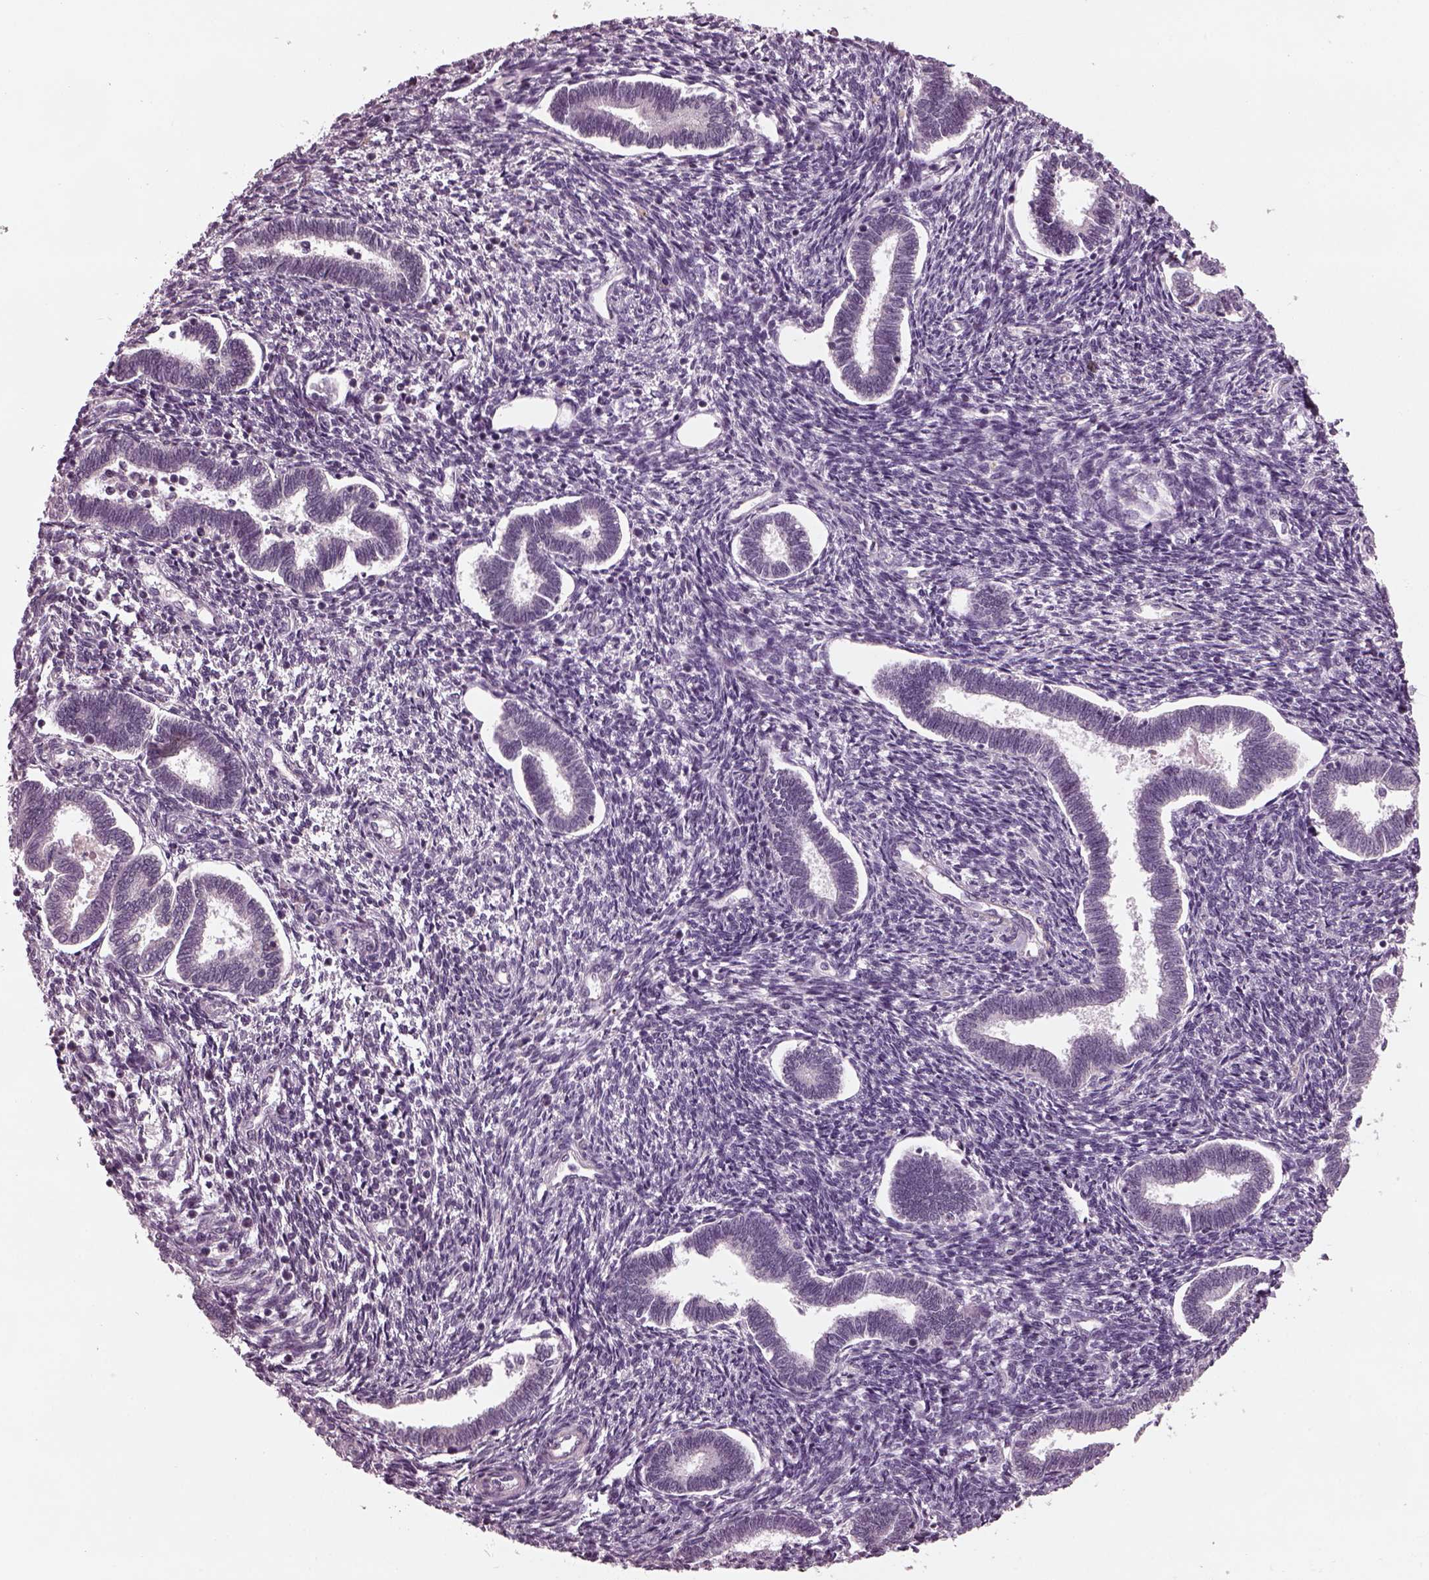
{"staining": {"intensity": "negative", "quantity": "none", "location": "none"}, "tissue": "endometrium", "cell_type": "Cells in endometrial stroma", "image_type": "normal", "snomed": [{"axis": "morphology", "description": "Normal tissue, NOS"}, {"axis": "topography", "description": "Endometrium"}], "caption": "DAB (3,3'-diaminobenzidine) immunohistochemical staining of normal endometrium exhibits no significant positivity in cells in endometrial stroma.", "gene": "CLCN4", "patient": {"sex": "female", "age": 42}}